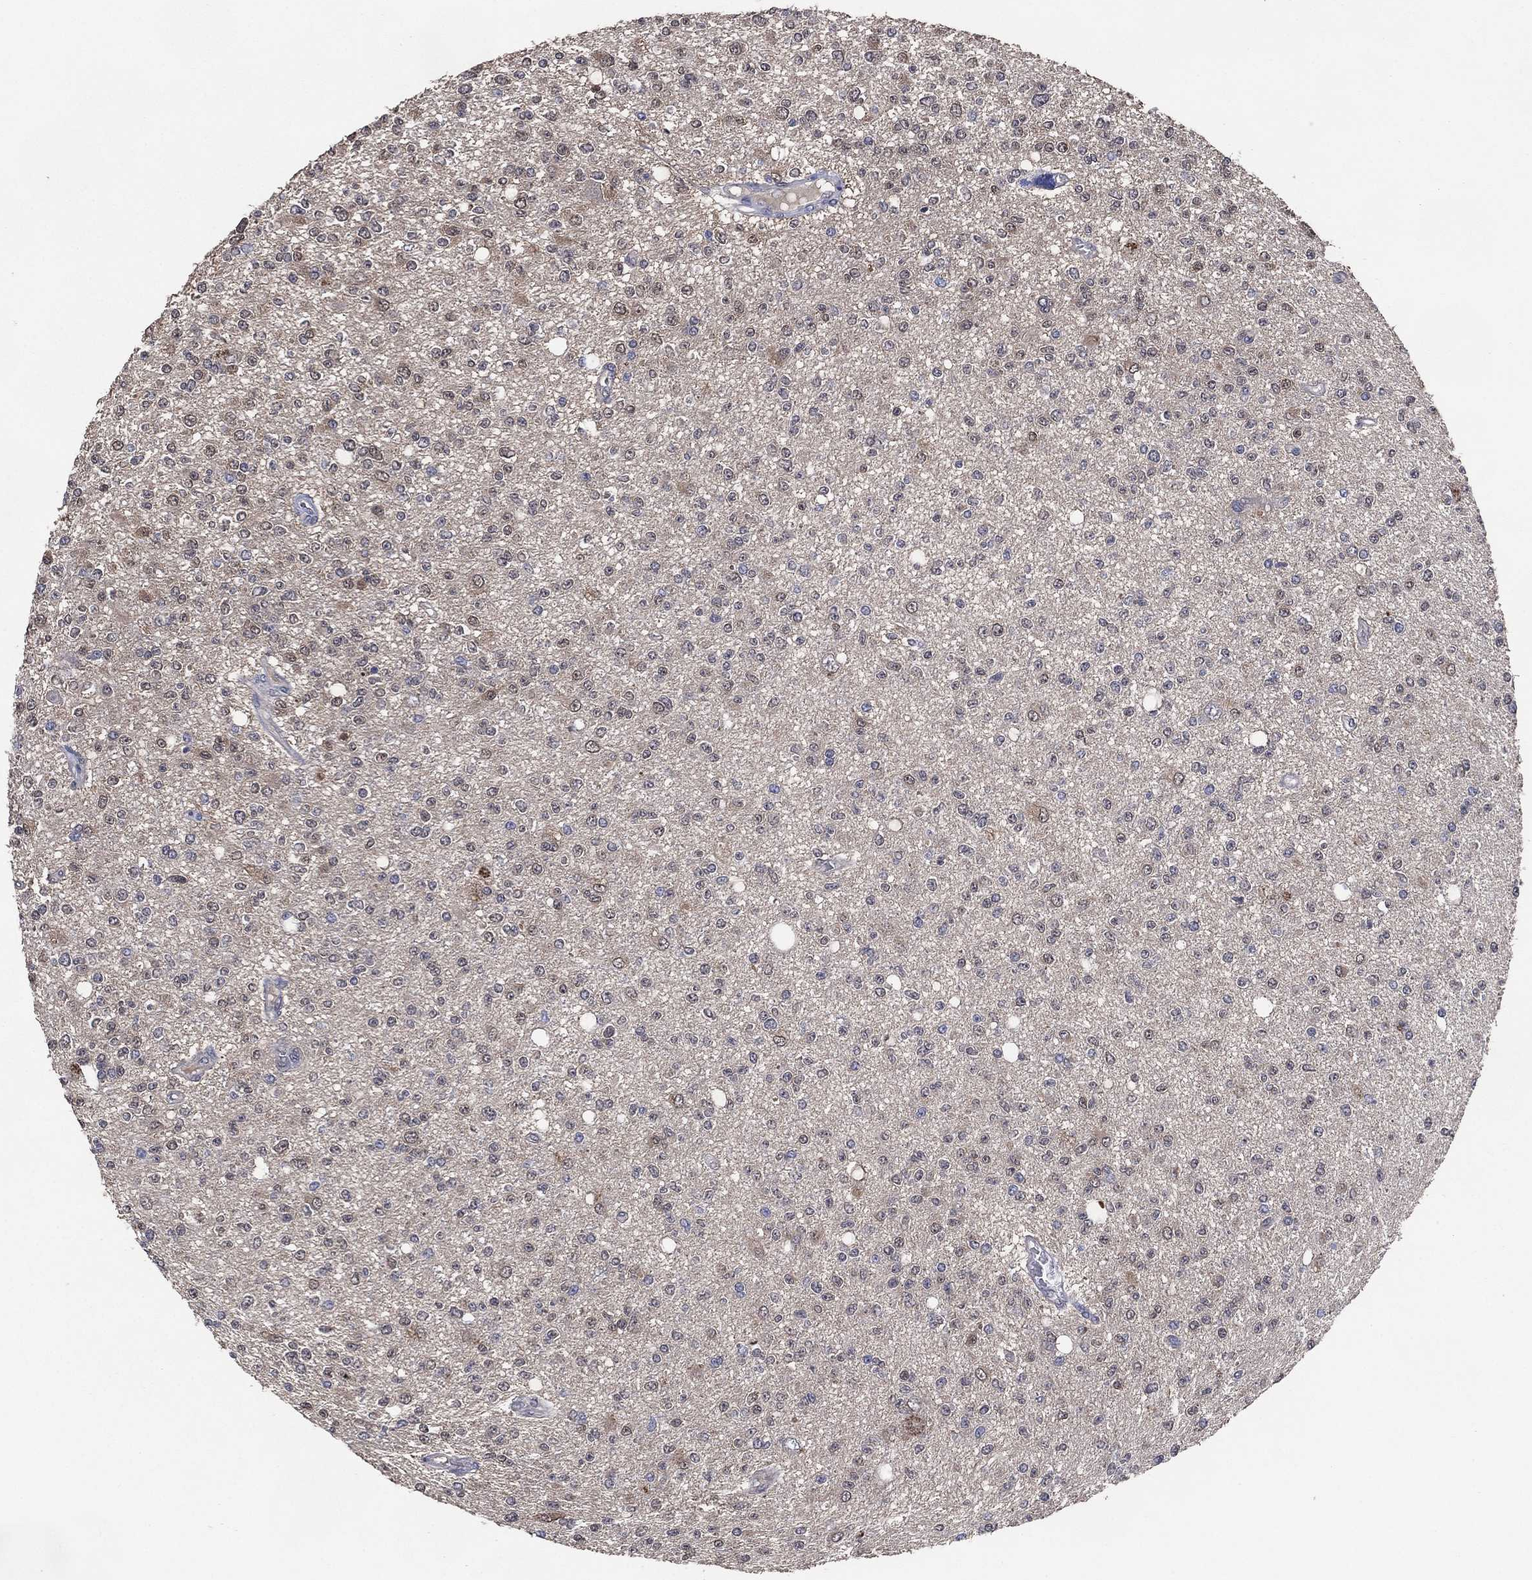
{"staining": {"intensity": "negative", "quantity": "none", "location": "none"}, "tissue": "glioma", "cell_type": "Tumor cells", "image_type": "cancer", "snomed": [{"axis": "morphology", "description": "Glioma, malignant, Low grade"}, {"axis": "topography", "description": "Brain"}], "caption": "This is an IHC photomicrograph of human glioma. There is no staining in tumor cells.", "gene": "AK1", "patient": {"sex": "male", "age": 67}}